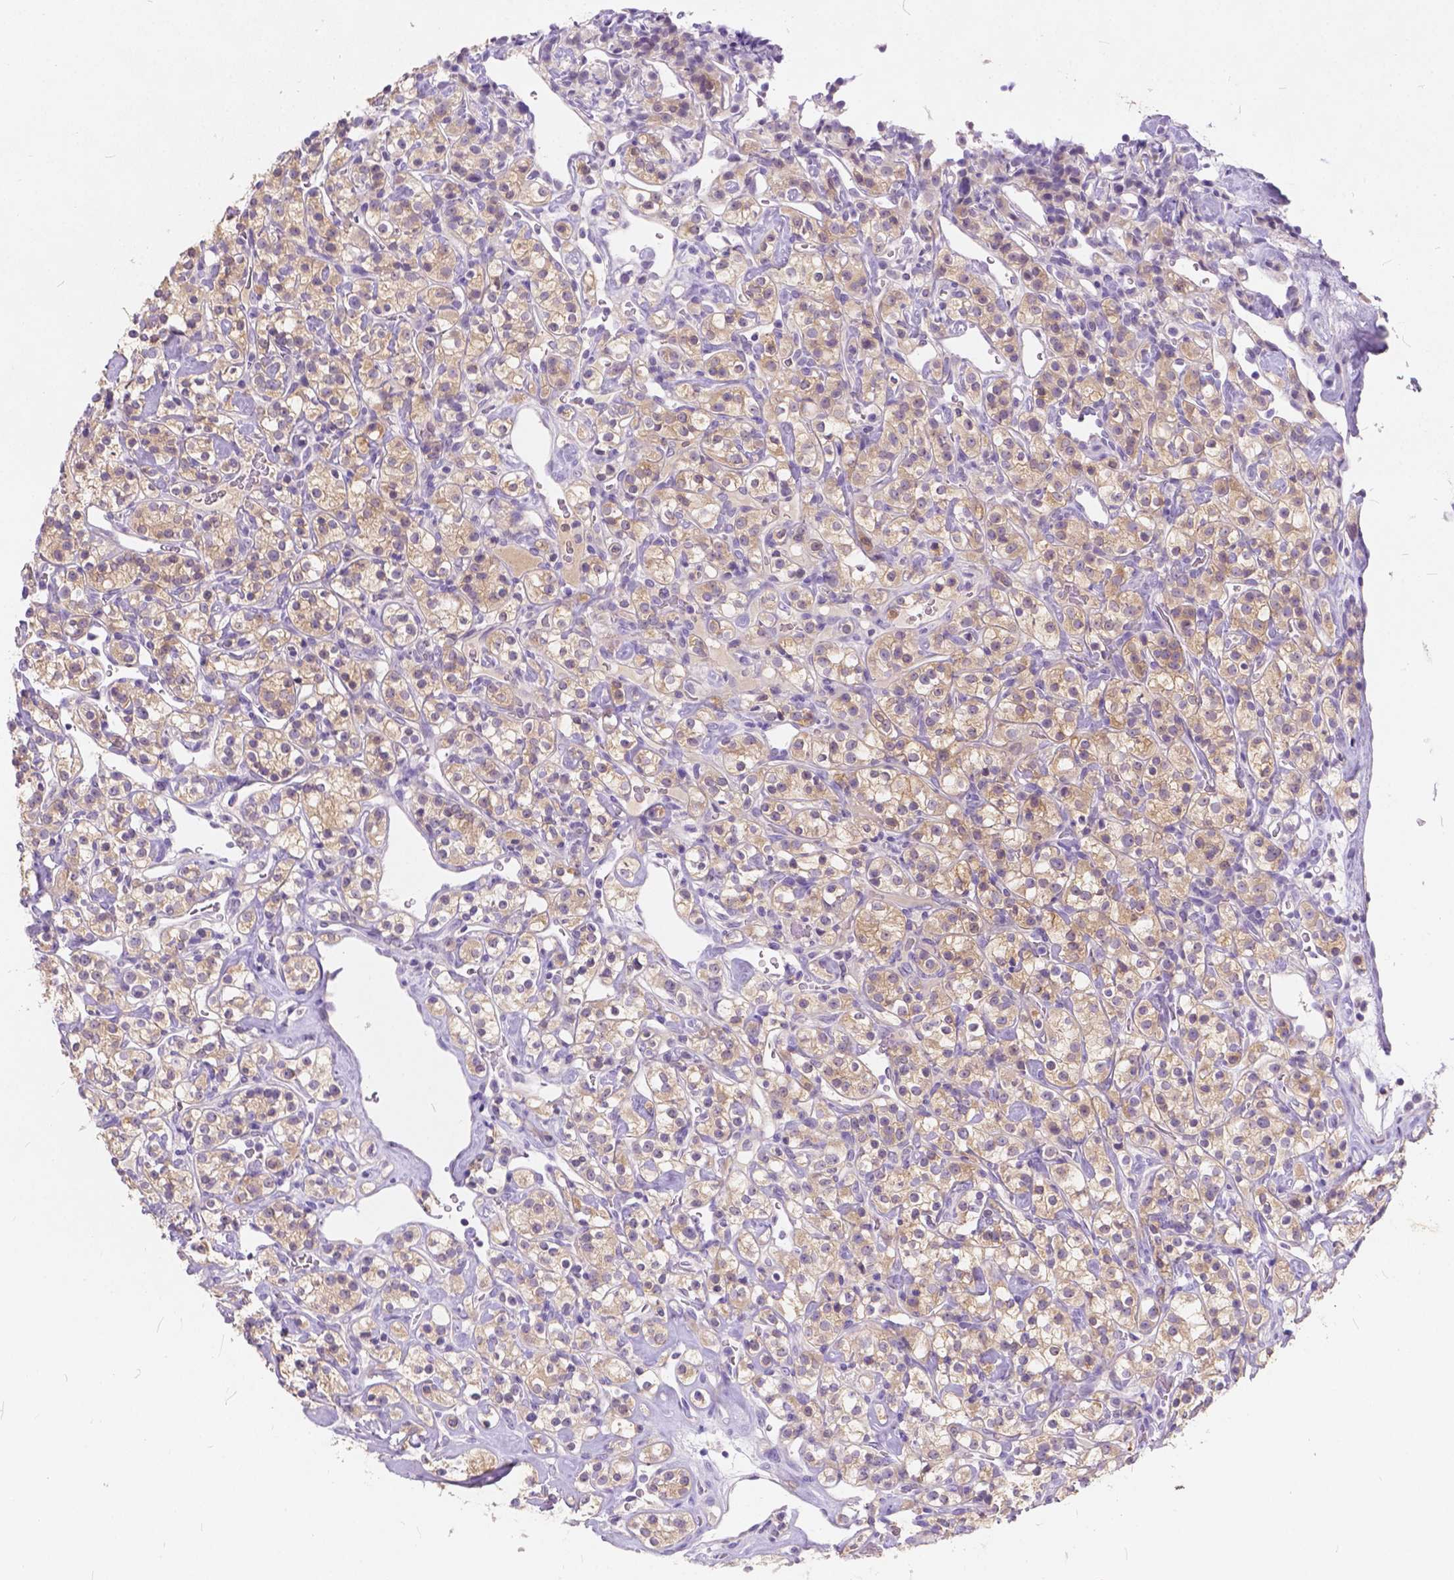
{"staining": {"intensity": "weak", "quantity": ">75%", "location": "cytoplasmic/membranous"}, "tissue": "renal cancer", "cell_type": "Tumor cells", "image_type": "cancer", "snomed": [{"axis": "morphology", "description": "Adenocarcinoma, NOS"}, {"axis": "topography", "description": "Kidney"}], "caption": "Immunohistochemical staining of renal adenocarcinoma exhibits weak cytoplasmic/membranous protein expression in approximately >75% of tumor cells. (Stains: DAB (3,3'-diaminobenzidine) in brown, nuclei in blue, Microscopy: brightfield microscopy at high magnification).", "gene": "PEX11G", "patient": {"sex": "male", "age": 77}}